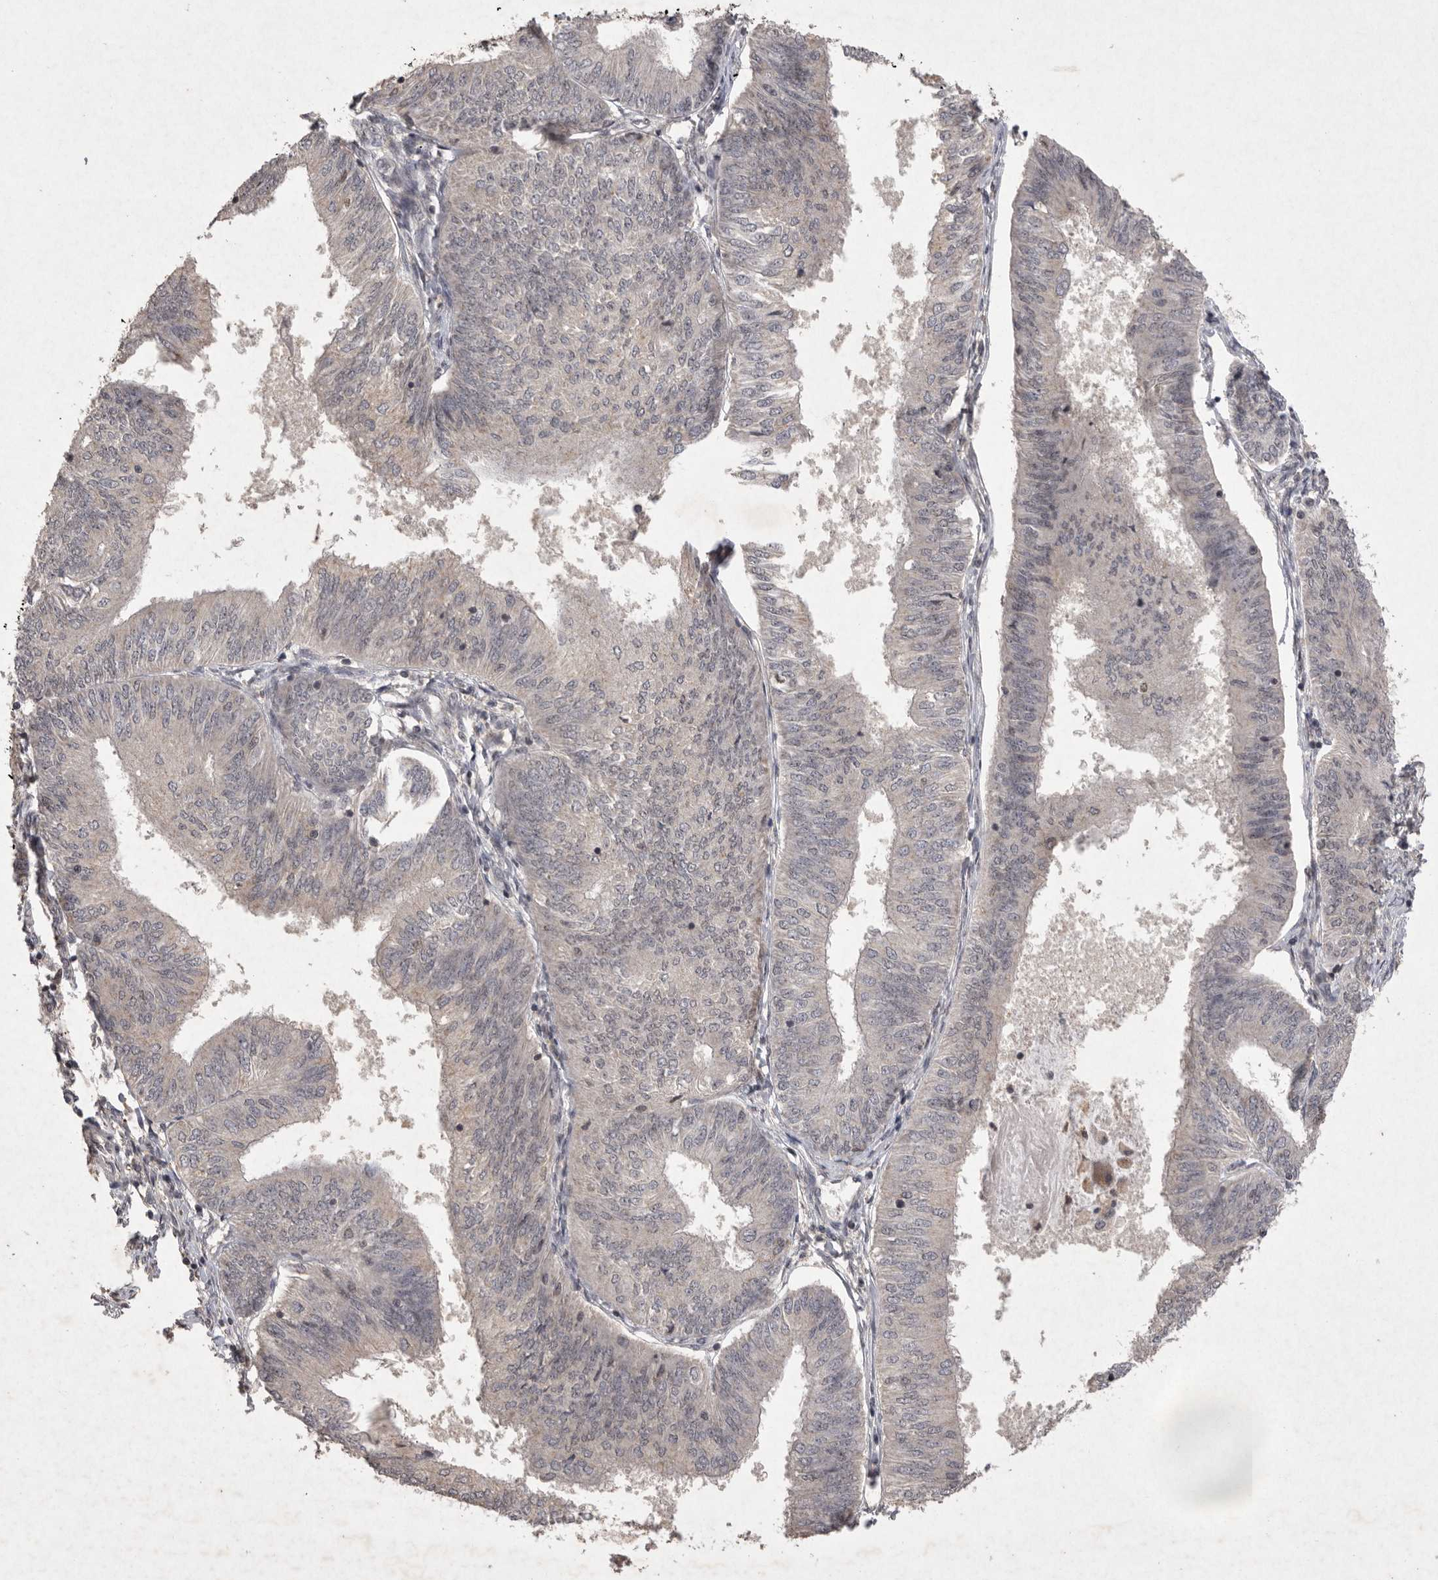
{"staining": {"intensity": "negative", "quantity": "none", "location": "none"}, "tissue": "endometrial cancer", "cell_type": "Tumor cells", "image_type": "cancer", "snomed": [{"axis": "morphology", "description": "Adenocarcinoma, NOS"}, {"axis": "topography", "description": "Endometrium"}], "caption": "Adenocarcinoma (endometrial) was stained to show a protein in brown. There is no significant positivity in tumor cells. (IHC, brightfield microscopy, high magnification).", "gene": "APLNR", "patient": {"sex": "female", "age": 58}}